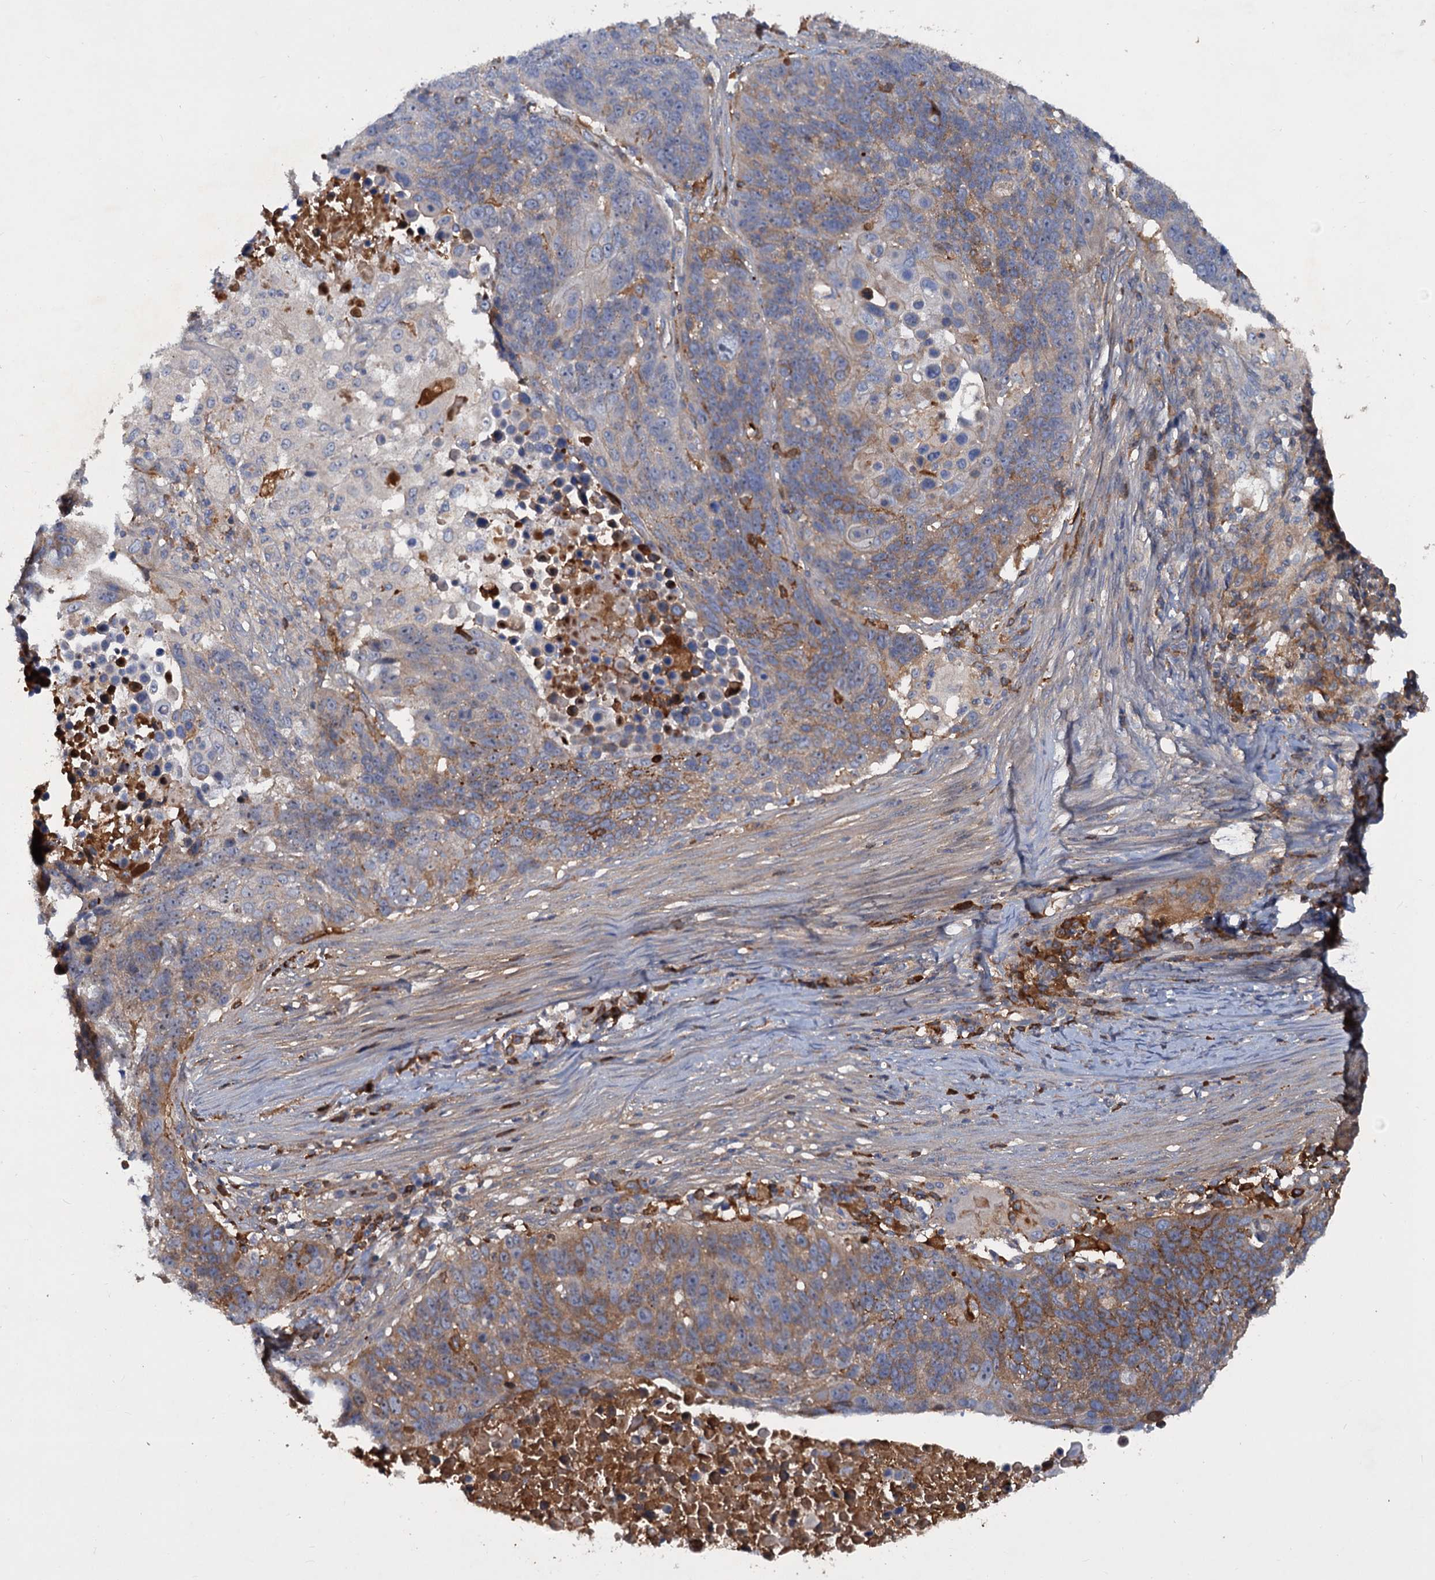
{"staining": {"intensity": "moderate", "quantity": "25%-75%", "location": "cytoplasmic/membranous"}, "tissue": "lung cancer", "cell_type": "Tumor cells", "image_type": "cancer", "snomed": [{"axis": "morphology", "description": "Normal tissue, NOS"}, {"axis": "morphology", "description": "Squamous cell carcinoma, NOS"}, {"axis": "topography", "description": "Lymph node"}, {"axis": "topography", "description": "Lung"}], "caption": "Squamous cell carcinoma (lung) tissue exhibits moderate cytoplasmic/membranous expression in about 25%-75% of tumor cells, visualized by immunohistochemistry. Using DAB (3,3'-diaminobenzidine) (brown) and hematoxylin (blue) stains, captured at high magnification using brightfield microscopy.", "gene": "CHRD", "patient": {"sex": "male", "age": 66}}